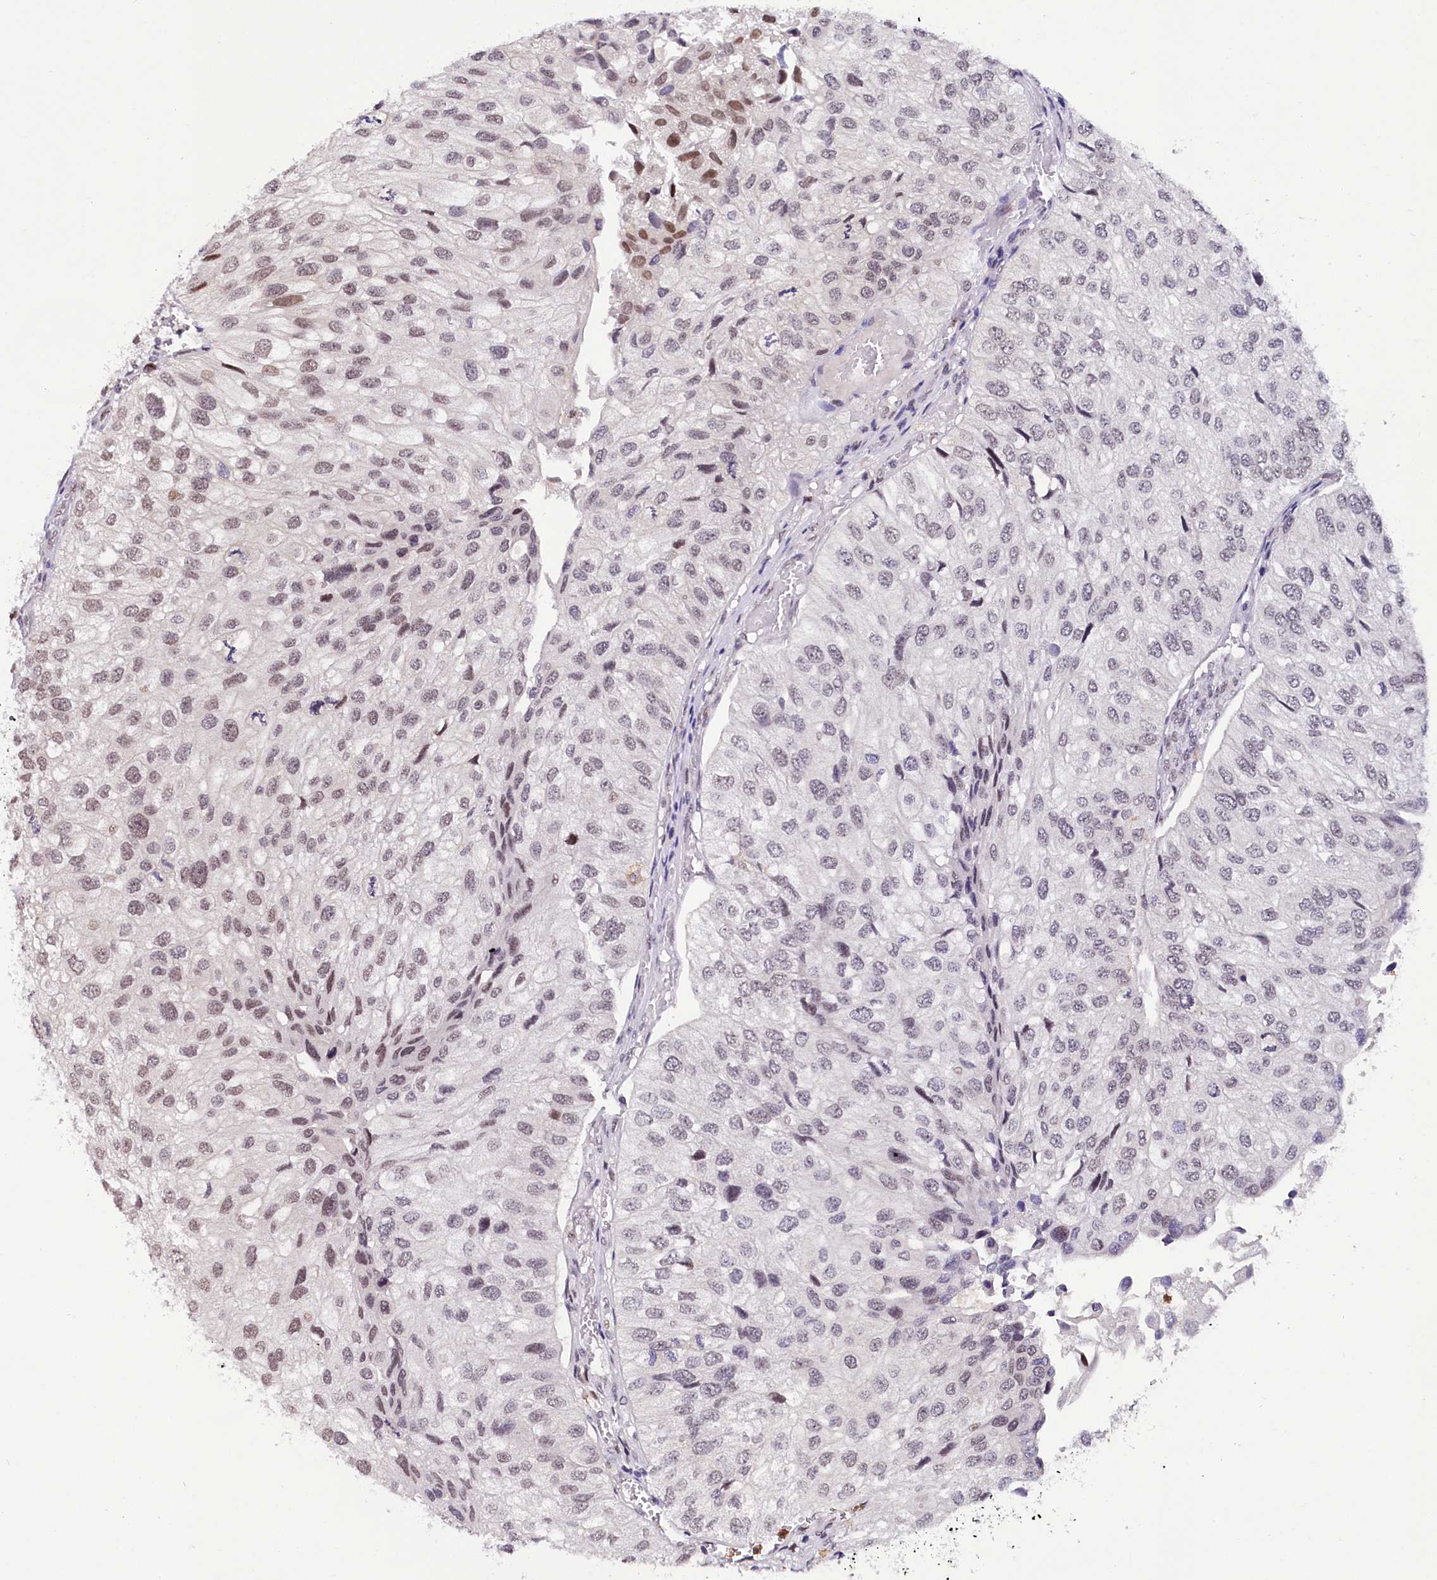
{"staining": {"intensity": "moderate", "quantity": "25%-75%", "location": "nuclear"}, "tissue": "urothelial cancer", "cell_type": "Tumor cells", "image_type": "cancer", "snomed": [{"axis": "morphology", "description": "Urothelial carcinoma, Low grade"}, {"axis": "topography", "description": "Urinary bladder"}], "caption": "There is medium levels of moderate nuclear positivity in tumor cells of urothelial cancer, as demonstrated by immunohistochemical staining (brown color).", "gene": "SCAF11", "patient": {"sex": "female", "age": 89}}